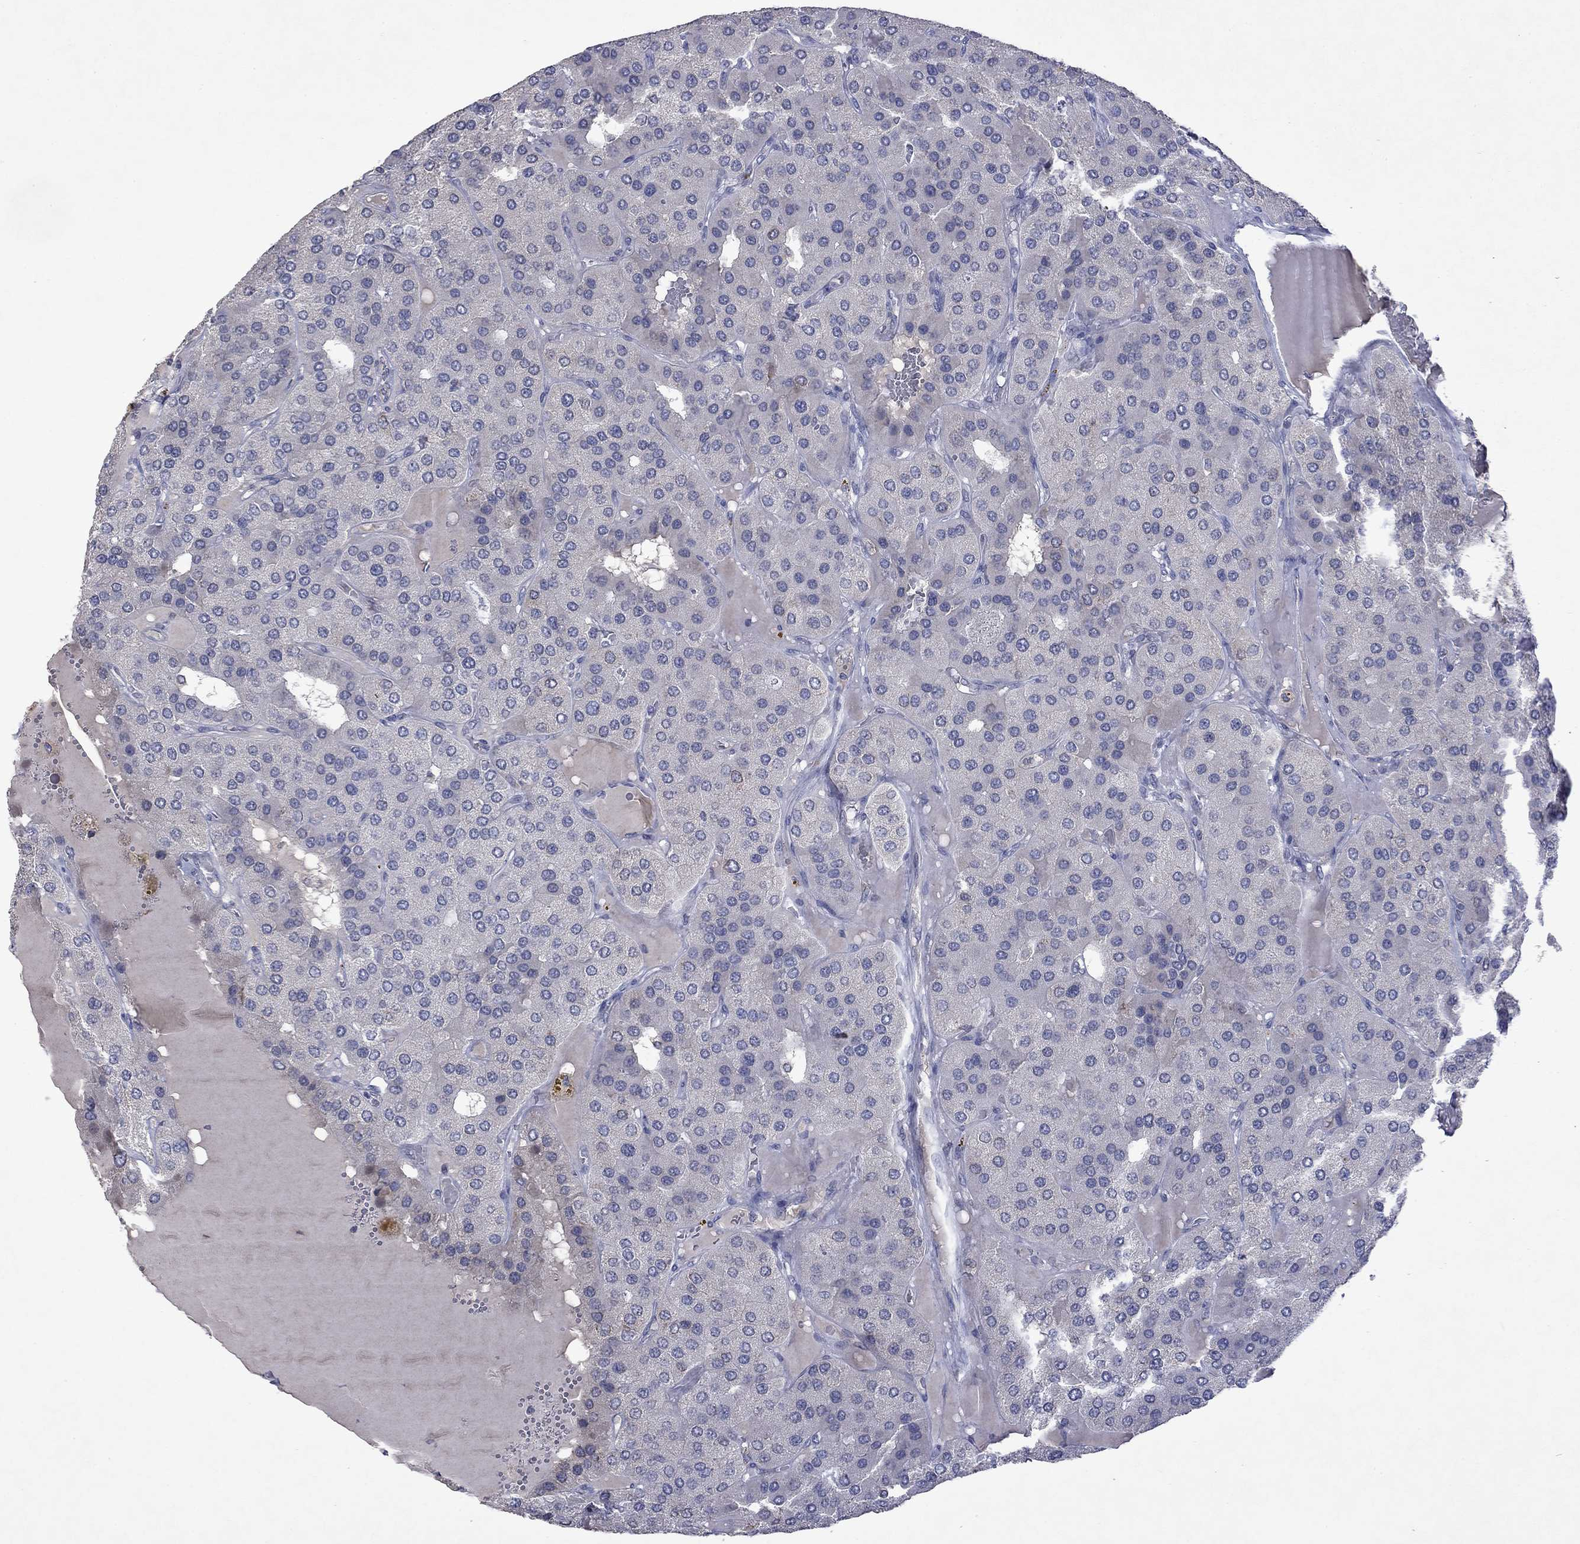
{"staining": {"intensity": "negative", "quantity": "none", "location": "none"}, "tissue": "parathyroid gland", "cell_type": "Glandular cells", "image_type": "normal", "snomed": [{"axis": "morphology", "description": "Normal tissue, NOS"}, {"axis": "morphology", "description": "Adenoma, NOS"}, {"axis": "topography", "description": "Parathyroid gland"}], "caption": "Photomicrograph shows no significant protein expression in glandular cells of normal parathyroid gland.", "gene": "TMEM97", "patient": {"sex": "female", "age": 86}}